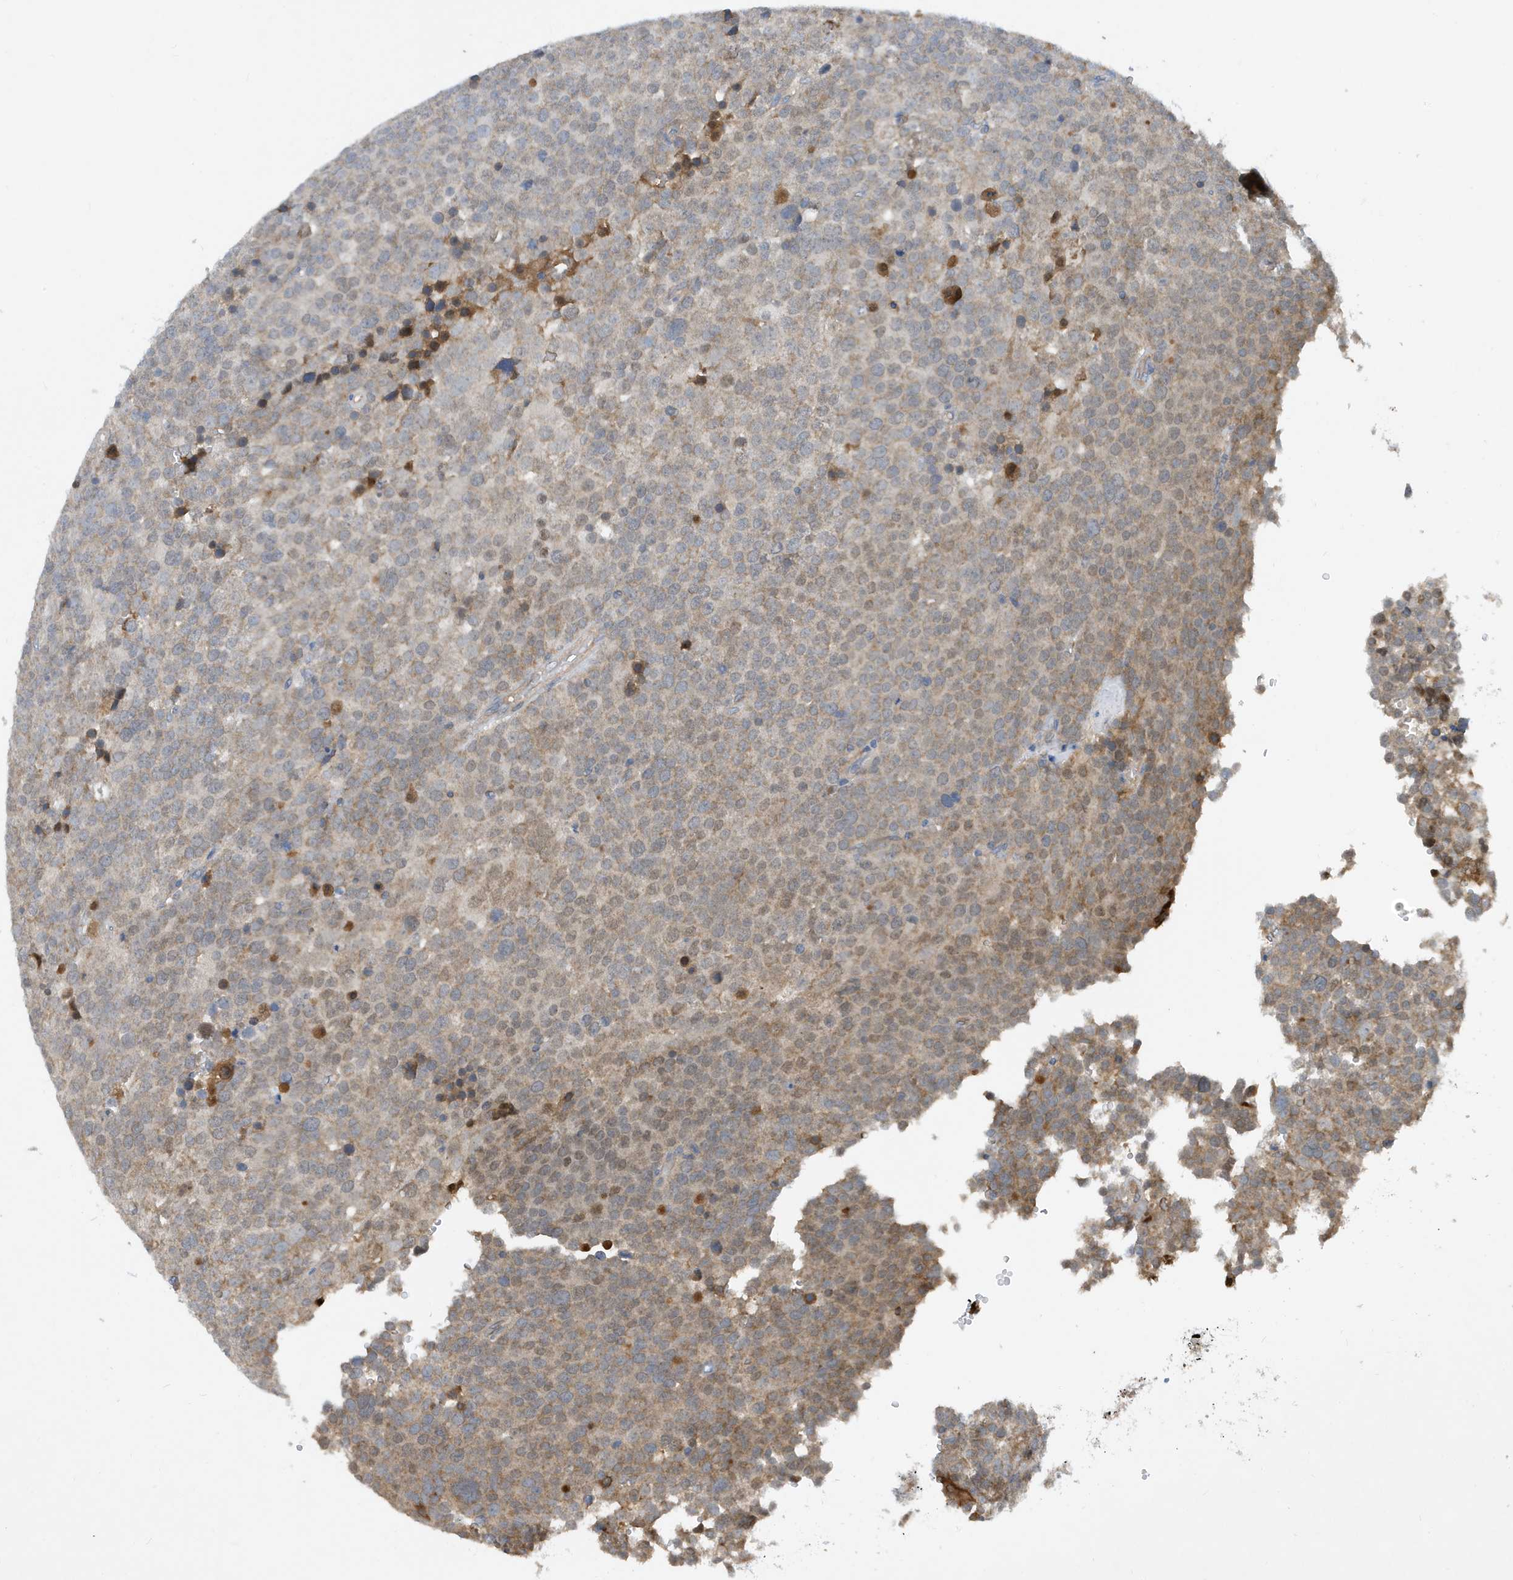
{"staining": {"intensity": "weak", "quantity": ">75%", "location": "cytoplasmic/membranous"}, "tissue": "testis cancer", "cell_type": "Tumor cells", "image_type": "cancer", "snomed": [{"axis": "morphology", "description": "Seminoma, NOS"}, {"axis": "topography", "description": "Testis"}], "caption": "Immunohistochemistry (IHC) of testis cancer exhibits low levels of weak cytoplasmic/membranous staining in about >75% of tumor cells. (DAB IHC, brown staining for protein, blue staining for nuclei).", "gene": "STK19", "patient": {"sex": "male", "age": 71}}